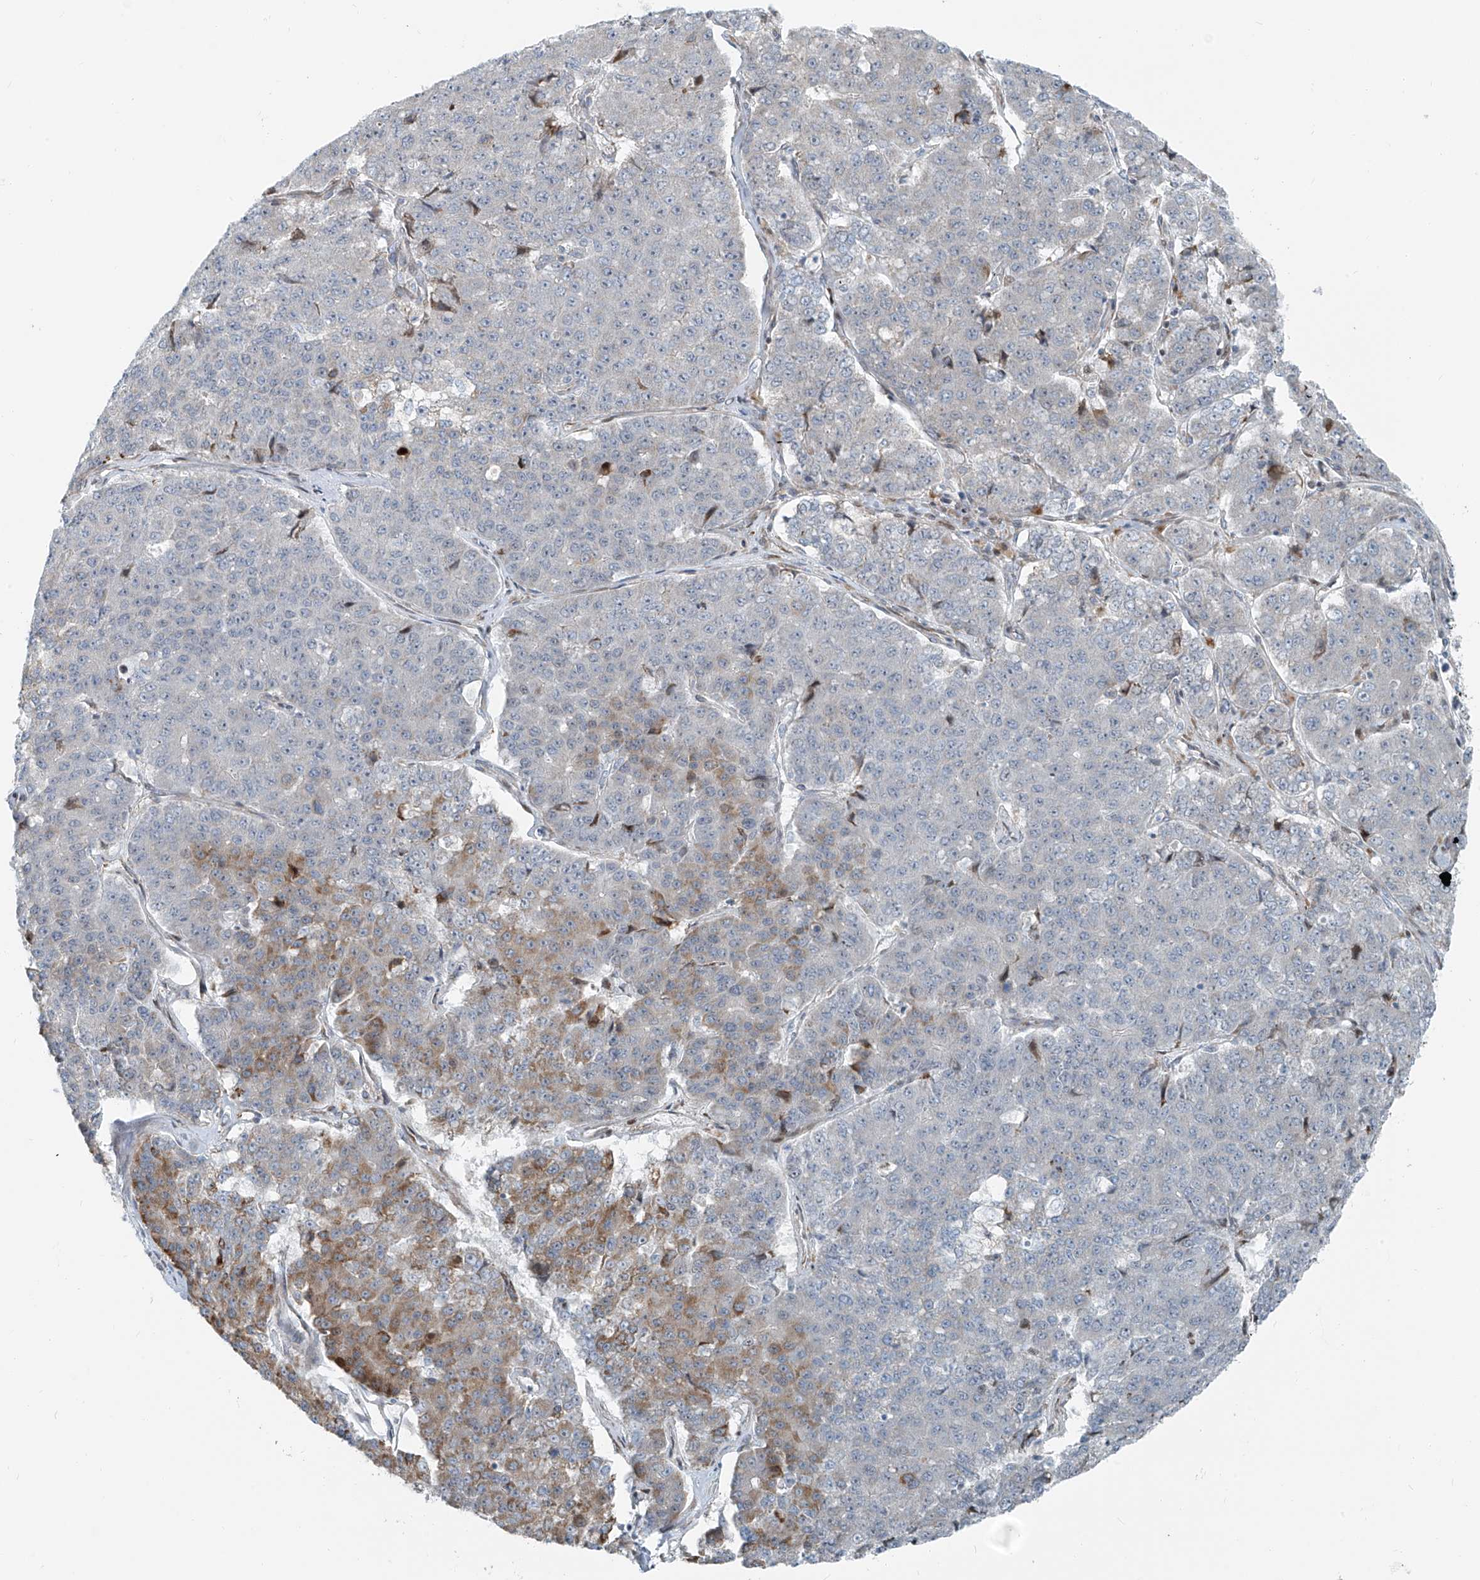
{"staining": {"intensity": "moderate", "quantity": "25%-75%", "location": "cytoplasmic/membranous"}, "tissue": "pancreatic cancer", "cell_type": "Tumor cells", "image_type": "cancer", "snomed": [{"axis": "morphology", "description": "Adenocarcinoma, NOS"}, {"axis": "topography", "description": "Pancreas"}], "caption": "Protein expression analysis of human pancreatic cancer (adenocarcinoma) reveals moderate cytoplasmic/membranous expression in about 25%-75% of tumor cells.", "gene": "HIC2", "patient": {"sex": "male", "age": 50}}